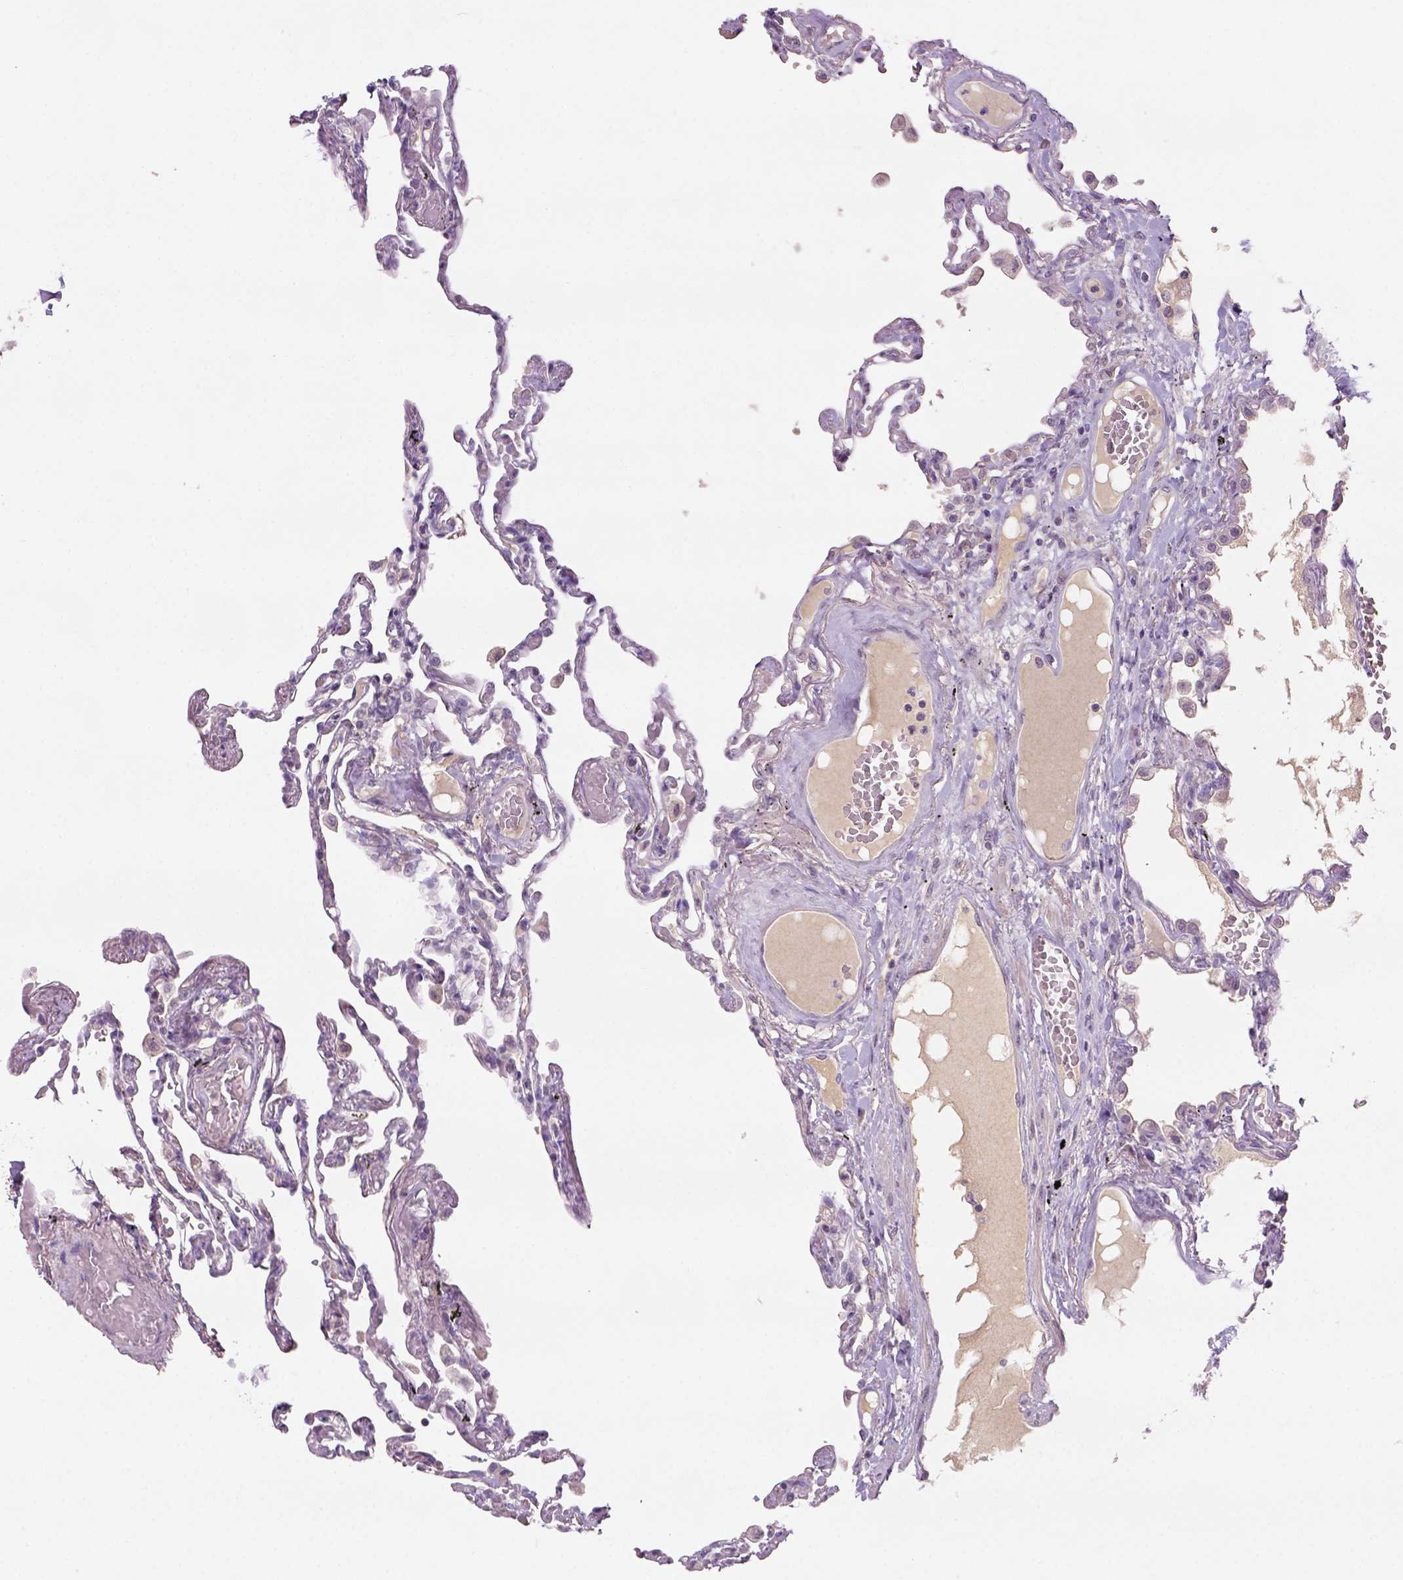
{"staining": {"intensity": "negative", "quantity": "none", "location": "none"}, "tissue": "lung", "cell_type": "Alveolar cells", "image_type": "normal", "snomed": [{"axis": "morphology", "description": "Normal tissue, NOS"}, {"axis": "morphology", "description": "Adenocarcinoma, NOS"}, {"axis": "topography", "description": "Cartilage tissue"}, {"axis": "topography", "description": "Lung"}], "caption": "DAB (3,3'-diaminobenzidine) immunohistochemical staining of benign lung exhibits no significant staining in alveolar cells. (Stains: DAB immunohistochemistry with hematoxylin counter stain, Microscopy: brightfield microscopy at high magnification).", "gene": "NLGN2", "patient": {"sex": "female", "age": 67}}